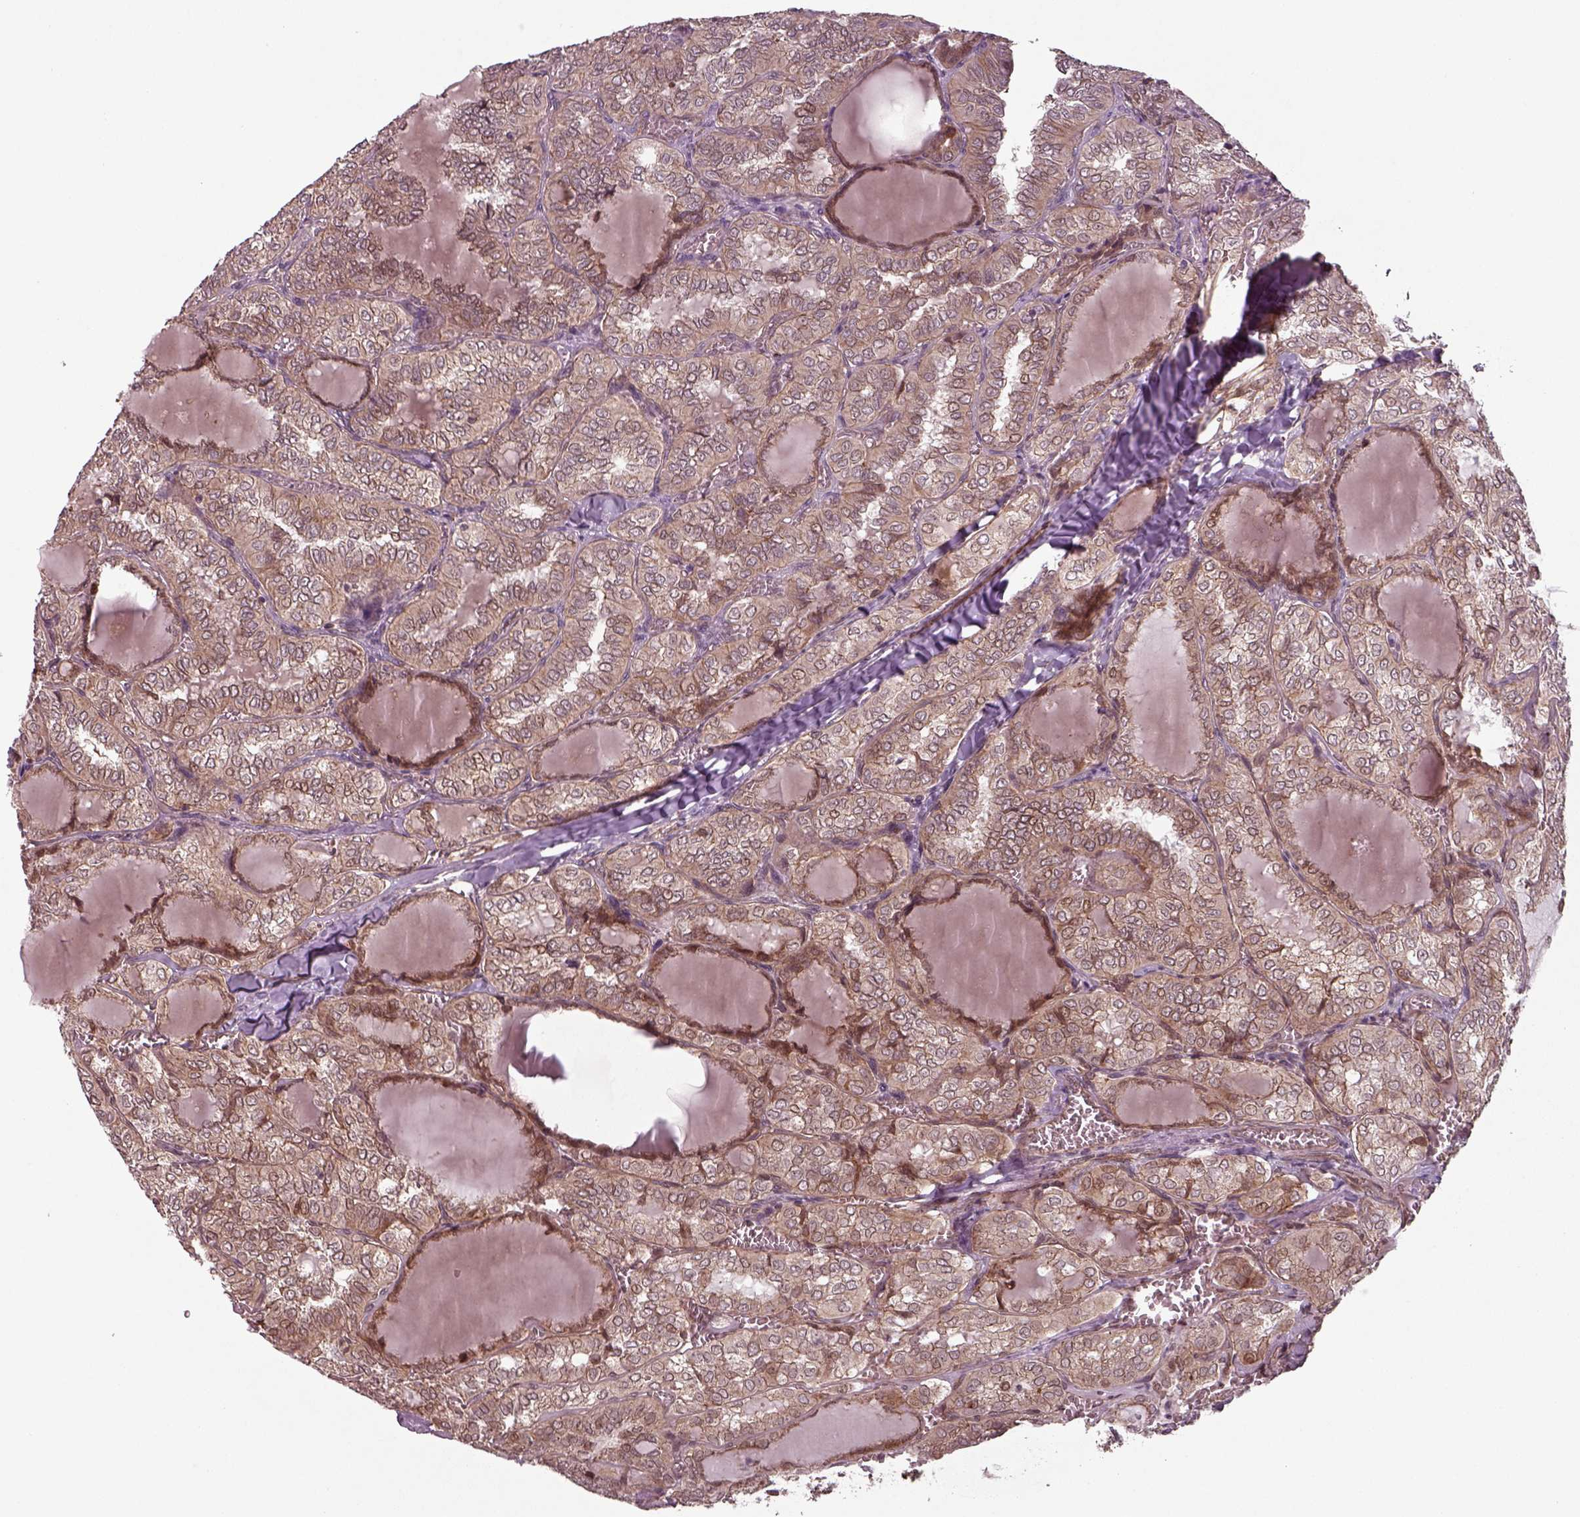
{"staining": {"intensity": "weak", "quantity": ">75%", "location": "cytoplasmic/membranous"}, "tissue": "thyroid cancer", "cell_type": "Tumor cells", "image_type": "cancer", "snomed": [{"axis": "morphology", "description": "Papillary adenocarcinoma, NOS"}, {"axis": "topography", "description": "Thyroid gland"}], "caption": "Immunohistochemistry image of thyroid cancer stained for a protein (brown), which reveals low levels of weak cytoplasmic/membranous staining in approximately >75% of tumor cells.", "gene": "CHMP3", "patient": {"sex": "female", "age": 41}}